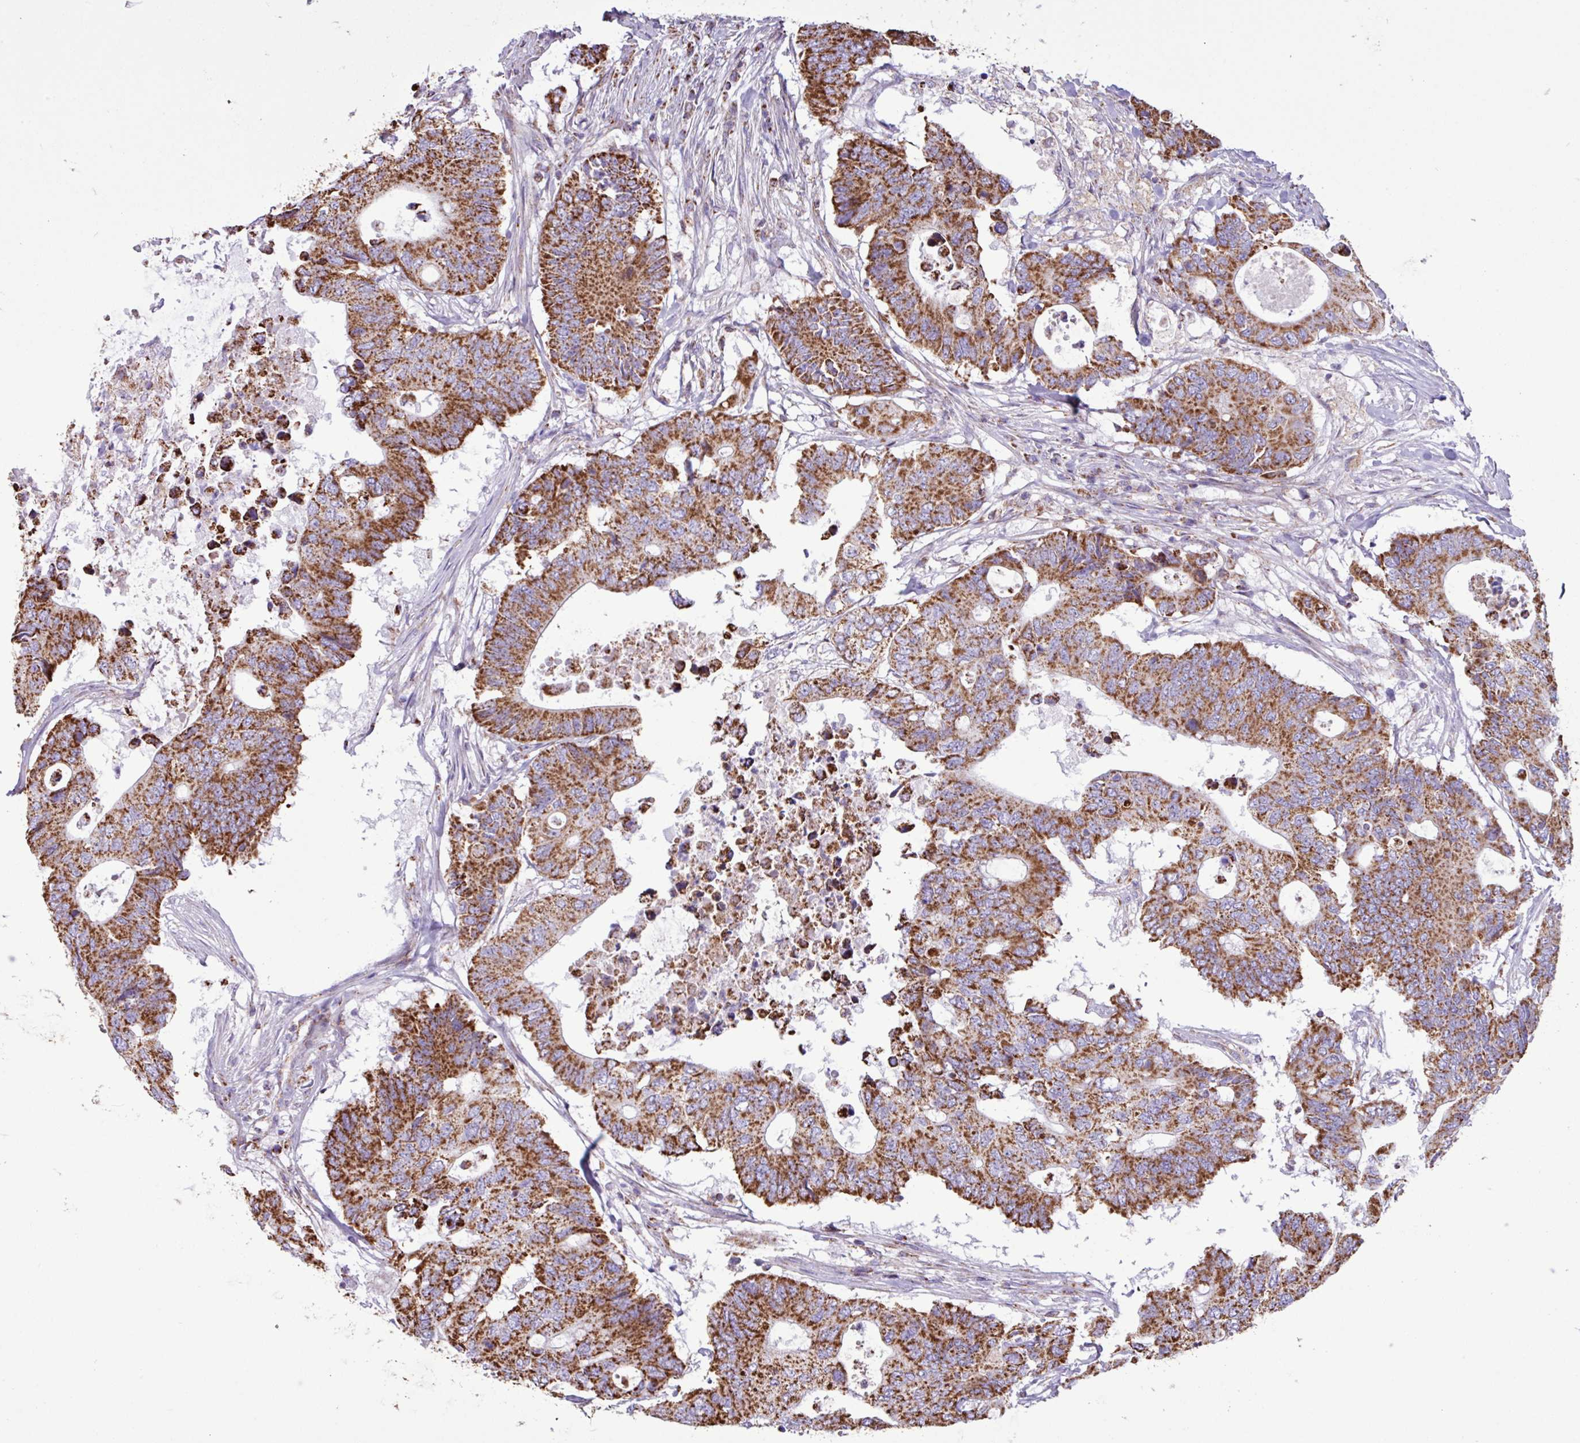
{"staining": {"intensity": "strong", "quantity": ">75%", "location": "cytoplasmic/membranous"}, "tissue": "colorectal cancer", "cell_type": "Tumor cells", "image_type": "cancer", "snomed": [{"axis": "morphology", "description": "Adenocarcinoma, NOS"}, {"axis": "topography", "description": "Colon"}], "caption": "IHC of colorectal cancer displays high levels of strong cytoplasmic/membranous expression in about >75% of tumor cells. The protein of interest is stained brown, and the nuclei are stained in blue (DAB IHC with brightfield microscopy, high magnification).", "gene": "RTL3", "patient": {"sex": "male", "age": 71}}